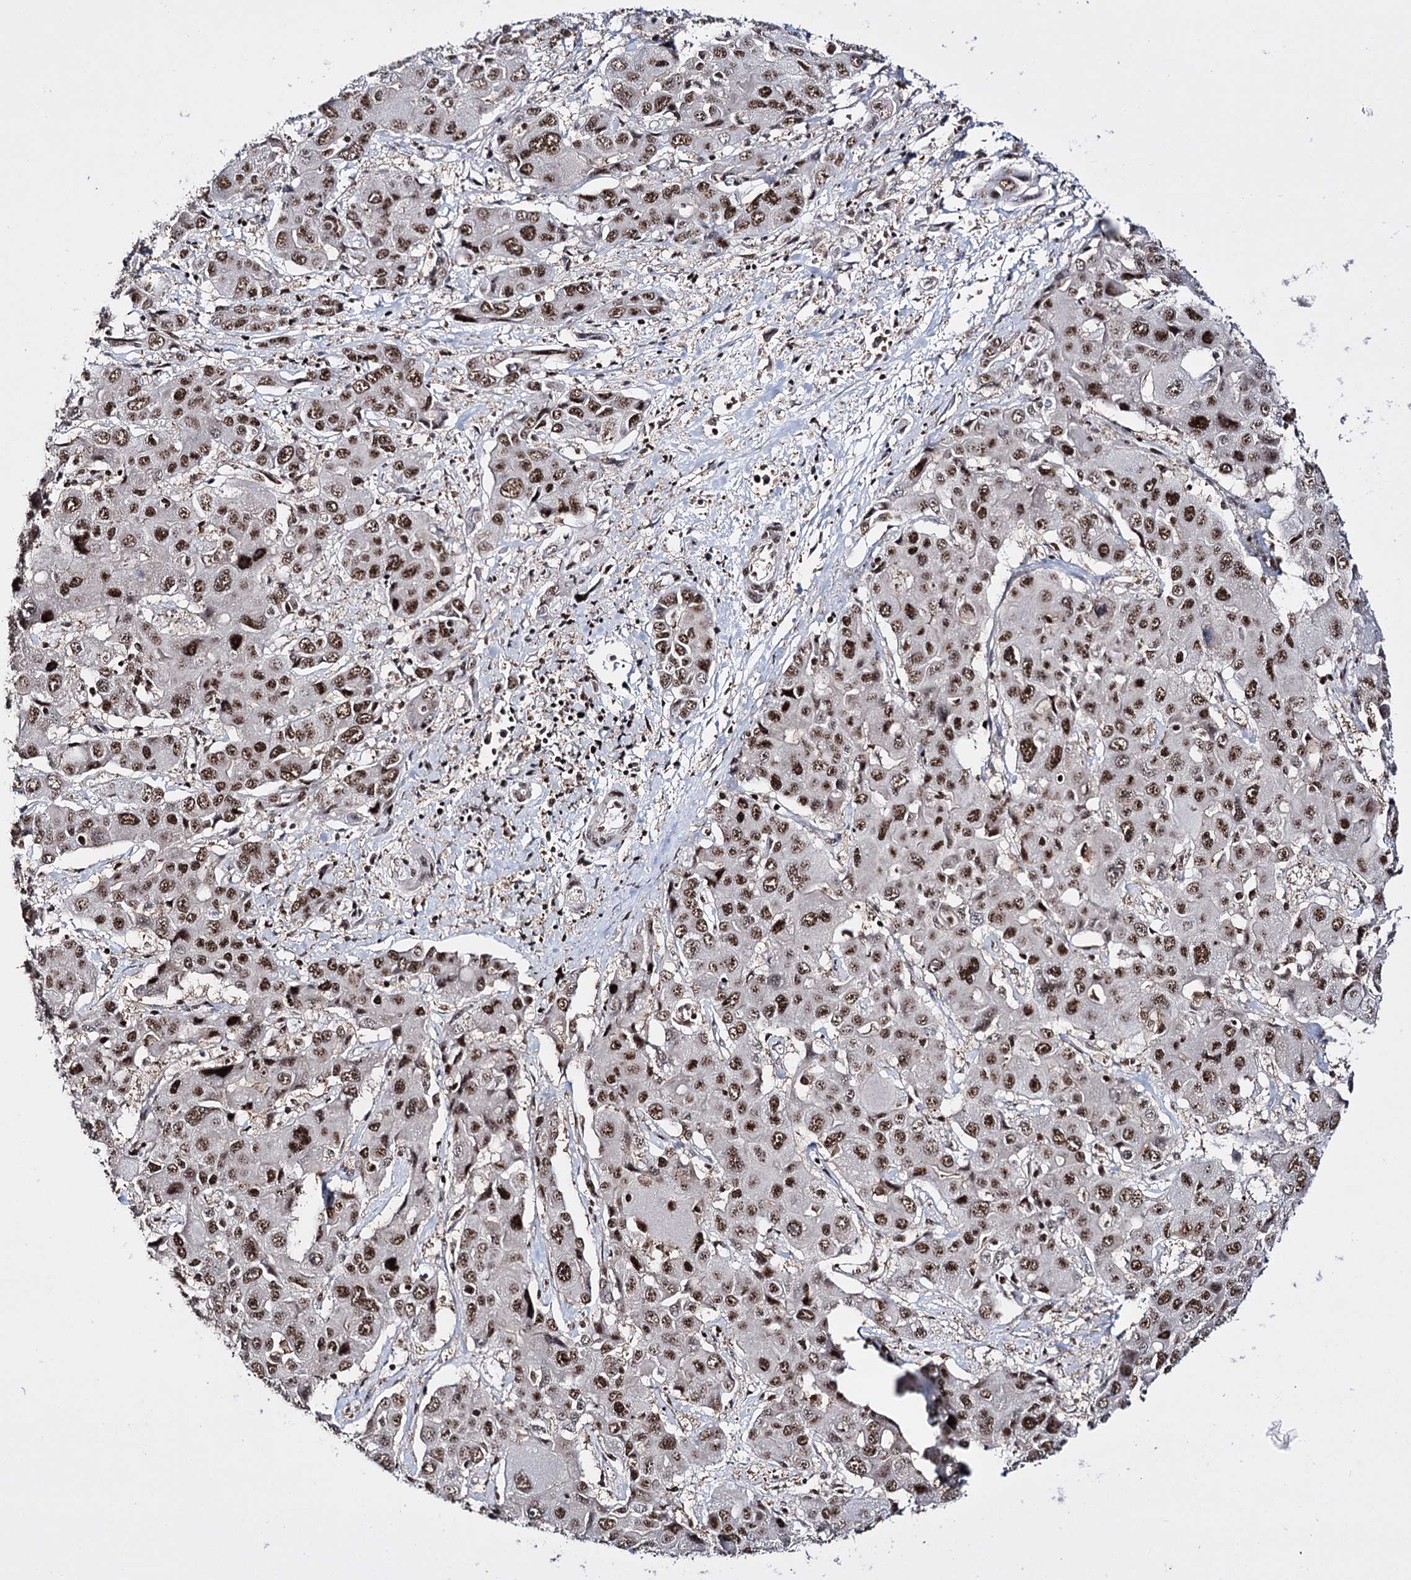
{"staining": {"intensity": "strong", "quantity": ">75%", "location": "nuclear"}, "tissue": "liver cancer", "cell_type": "Tumor cells", "image_type": "cancer", "snomed": [{"axis": "morphology", "description": "Cholangiocarcinoma"}, {"axis": "topography", "description": "Liver"}], "caption": "Human liver cholangiocarcinoma stained with a brown dye reveals strong nuclear positive staining in about >75% of tumor cells.", "gene": "PRPF40A", "patient": {"sex": "male", "age": 67}}